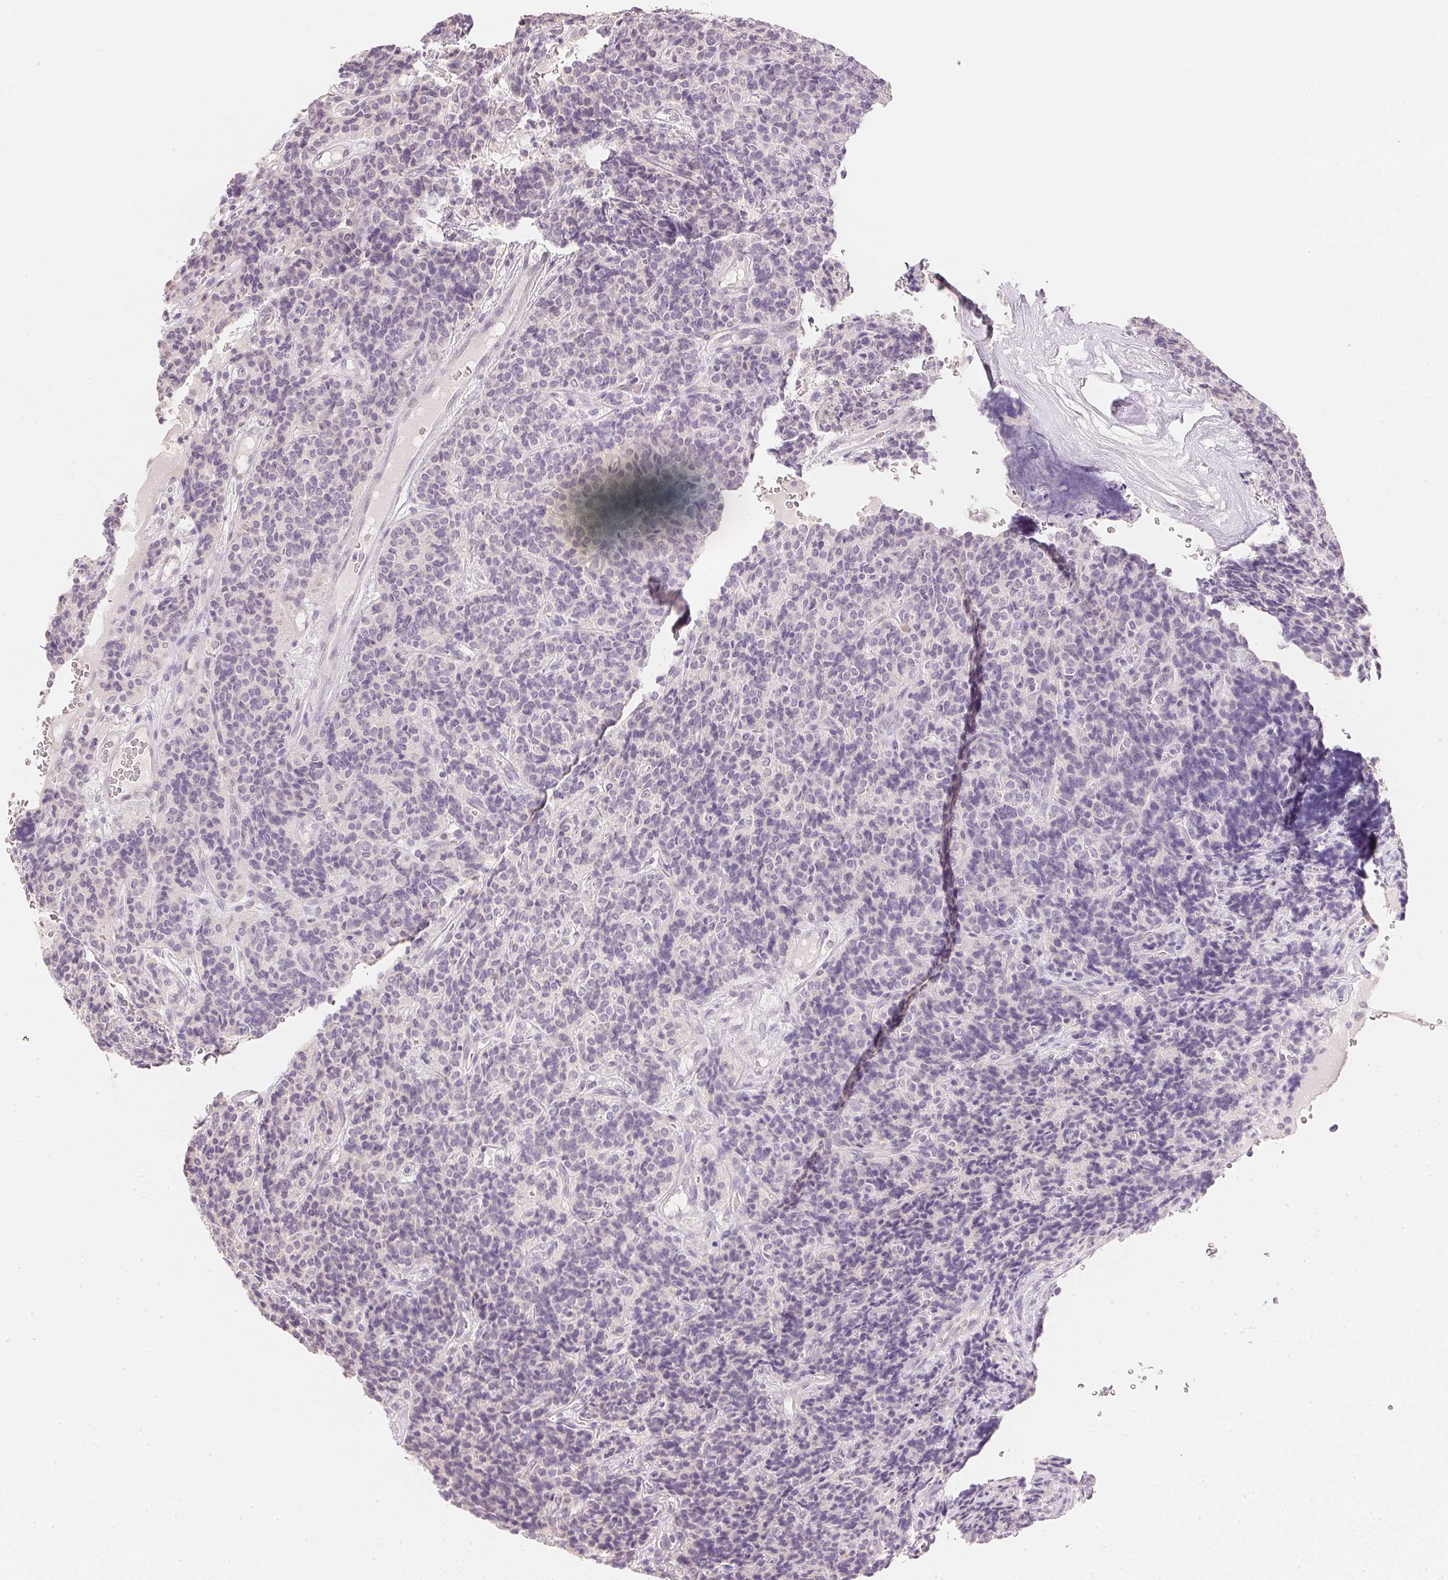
{"staining": {"intensity": "negative", "quantity": "none", "location": "none"}, "tissue": "carcinoid", "cell_type": "Tumor cells", "image_type": "cancer", "snomed": [{"axis": "morphology", "description": "Carcinoid, malignant, NOS"}, {"axis": "topography", "description": "Pancreas"}], "caption": "Immunohistochemistry (IHC) image of neoplastic tissue: malignant carcinoid stained with DAB (3,3'-diaminobenzidine) displays no significant protein positivity in tumor cells.", "gene": "DHCR24", "patient": {"sex": "male", "age": 36}}